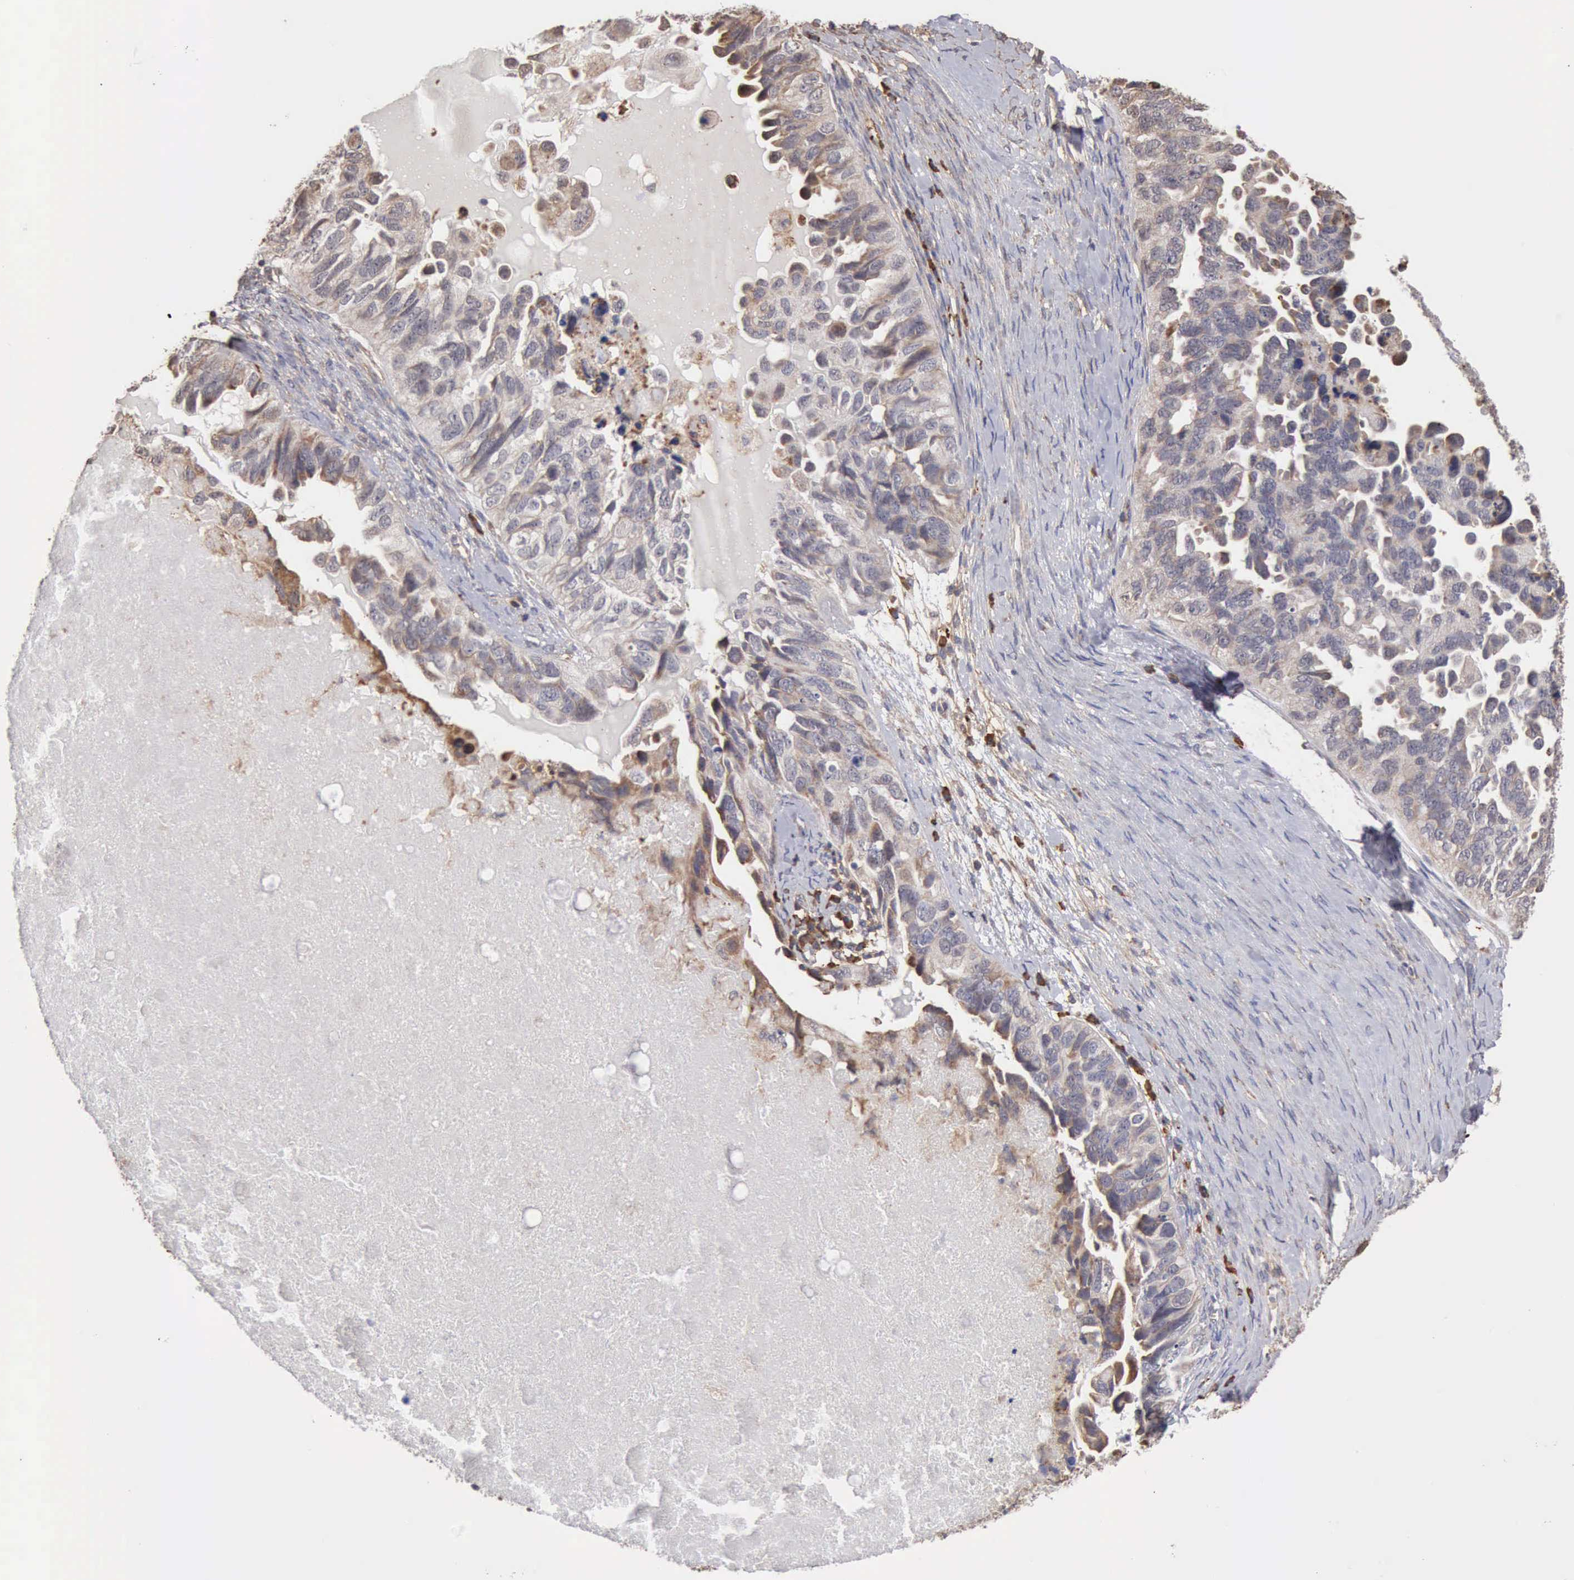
{"staining": {"intensity": "weak", "quantity": "<25%", "location": "cytoplasmic/membranous"}, "tissue": "ovarian cancer", "cell_type": "Tumor cells", "image_type": "cancer", "snomed": [{"axis": "morphology", "description": "Cystadenocarcinoma, serous, NOS"}, {"axis": "topography", "description": "Ovary"}], "caption": "Ovarian cancer (serous cystadenocarcinoma) was stained to show a protein in brown. There is no significant staining in tumor cells.", "gene": "GPR101", "patient": {"sex": "female", "age": 82}}